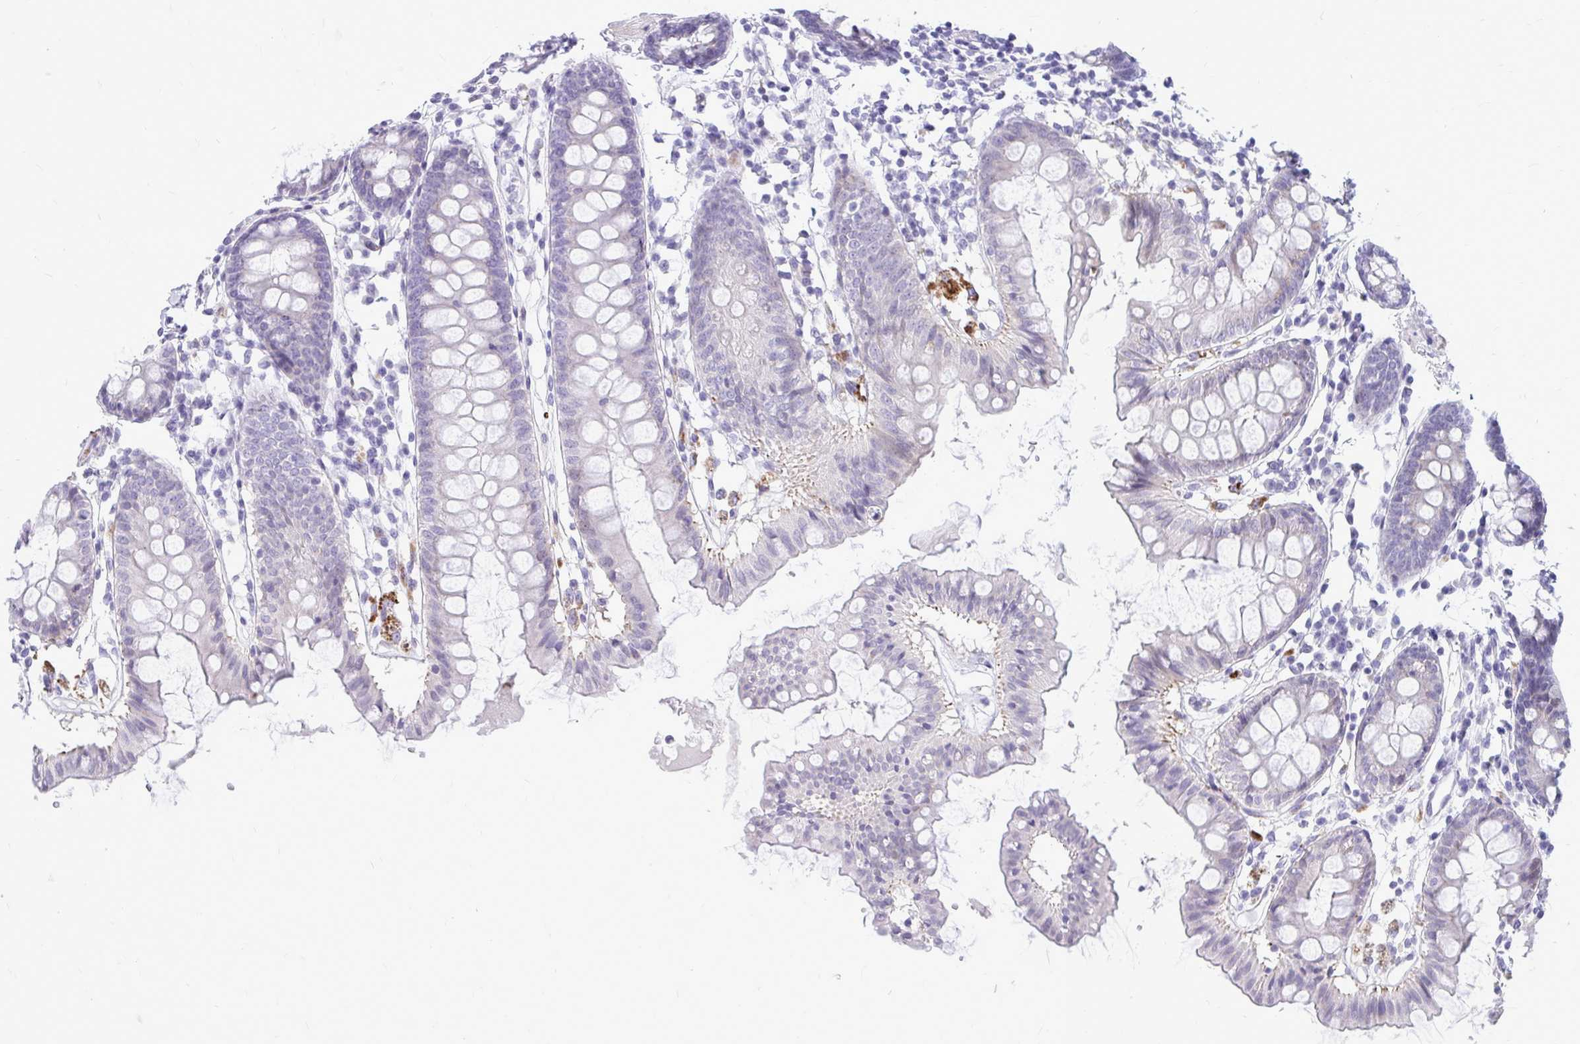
{"staining": {"intensity": "negative", "quantity": "none", "location": "none"}, "tissue": "colon", "cell_type": "Endothelial cells", "image_type": "normal", "snomed": [{"axis": "morphology", "description": "Normal tissue, NOS"}, {"axis": "topography", "description": "Colon"}], "caption": "IHC of unremarkable human colon demonstrates no expression in endothelial cells. (Brightfield microscopy of DAB (3,3'-diaminobenzidine) immunohistochemistry at high magnification).", "gene": "GABRA1", "patient": {"sex": "female", "age": 84}}